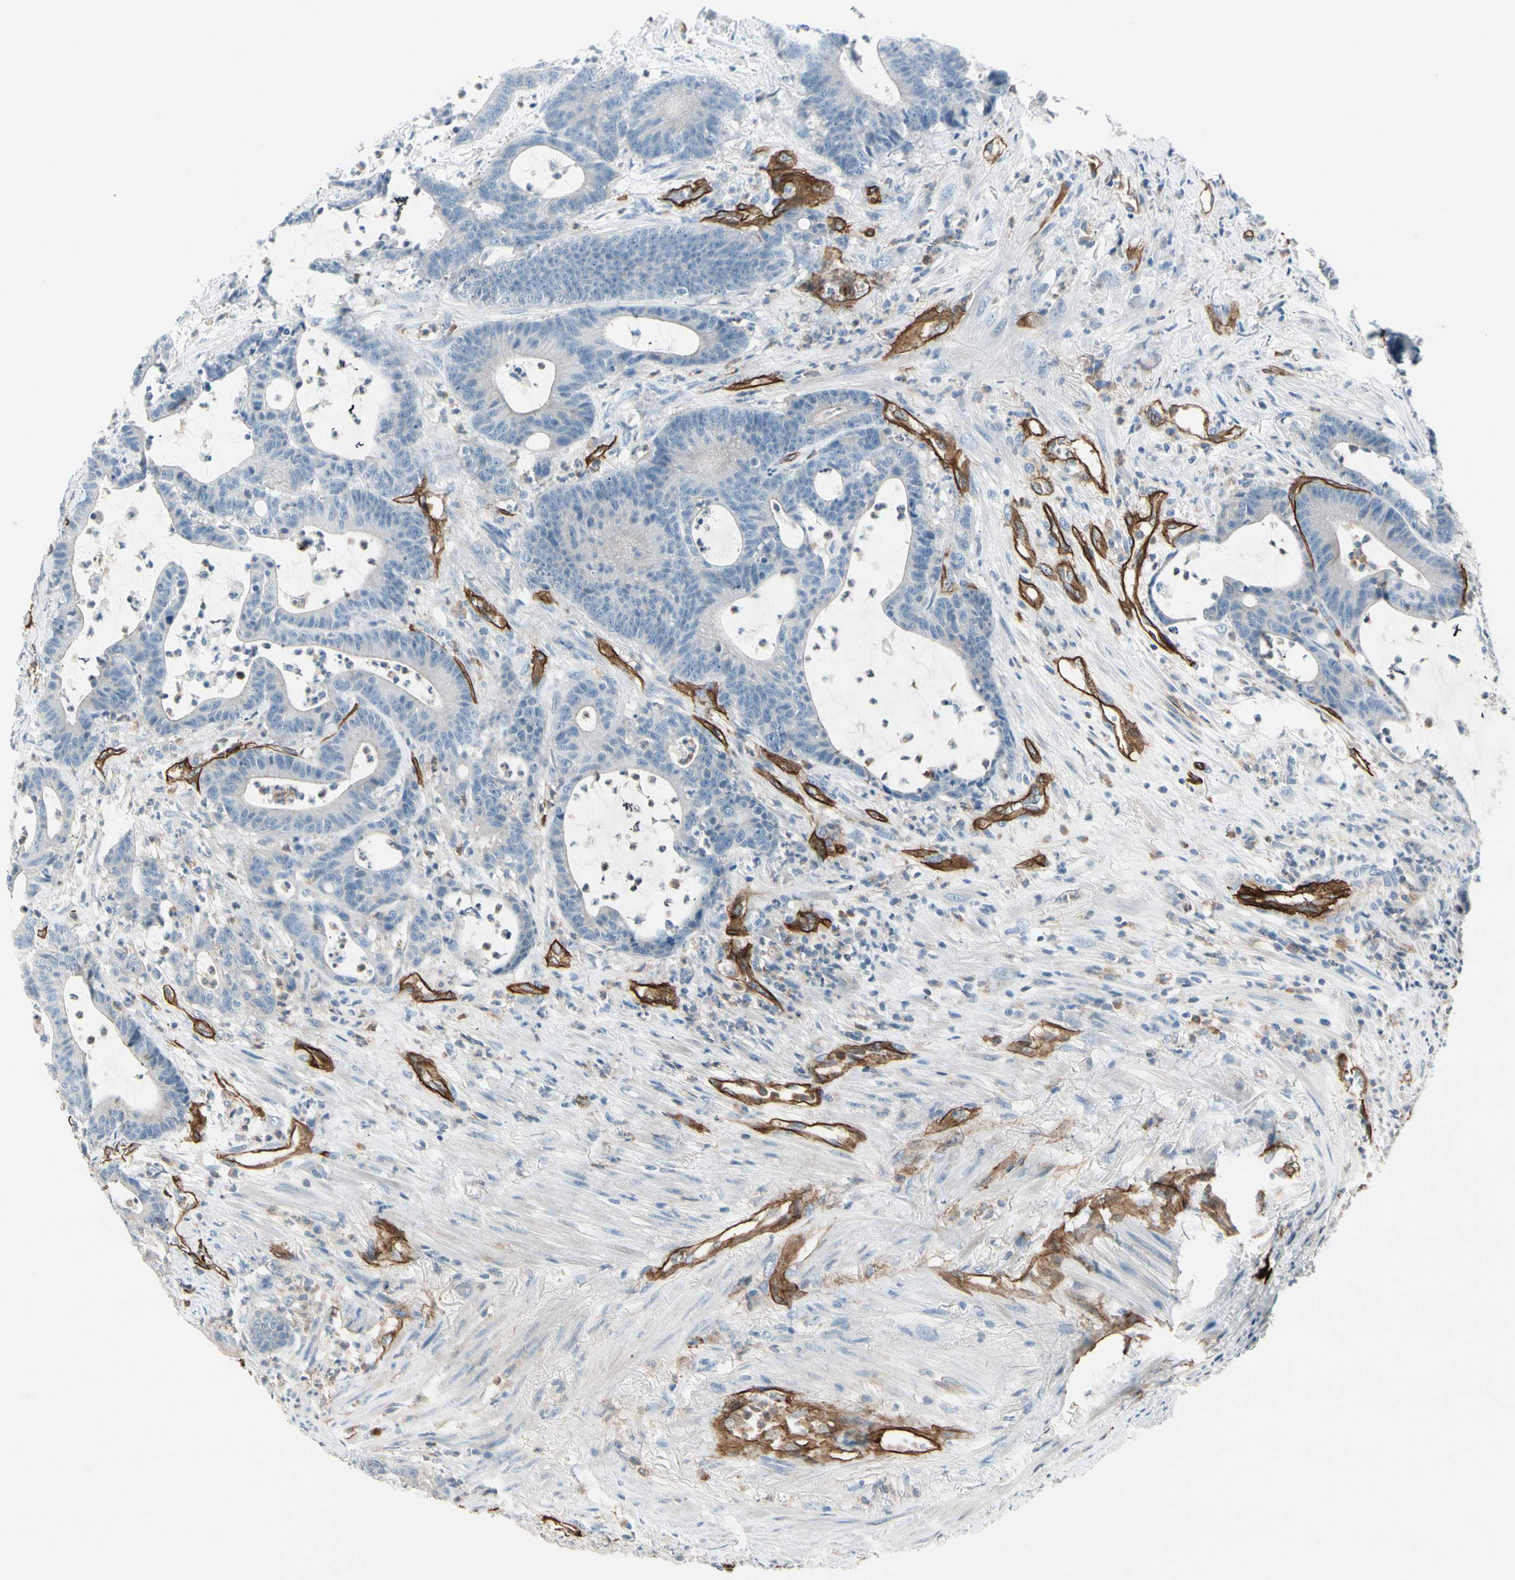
{"staining": {"intensity": "negative", "quantity": "none", "location": "none"}, "tissue": "colorectal cancer", "cell_type": "Tumor cells", "image_type": "cancer", "snomed": [{"axis": "morphology", "description": "Adenocarcinoma, NOS"}, {"axis": "topography", "description": "Colon"}], "caption": "An IHC micrograph of colorectal adenocarcinoma is shown. There is no staining in tumor cells of colorectal adenocarcinoma.", "gene": "CD93", "patient": {"sex": "female", "age": 84}}